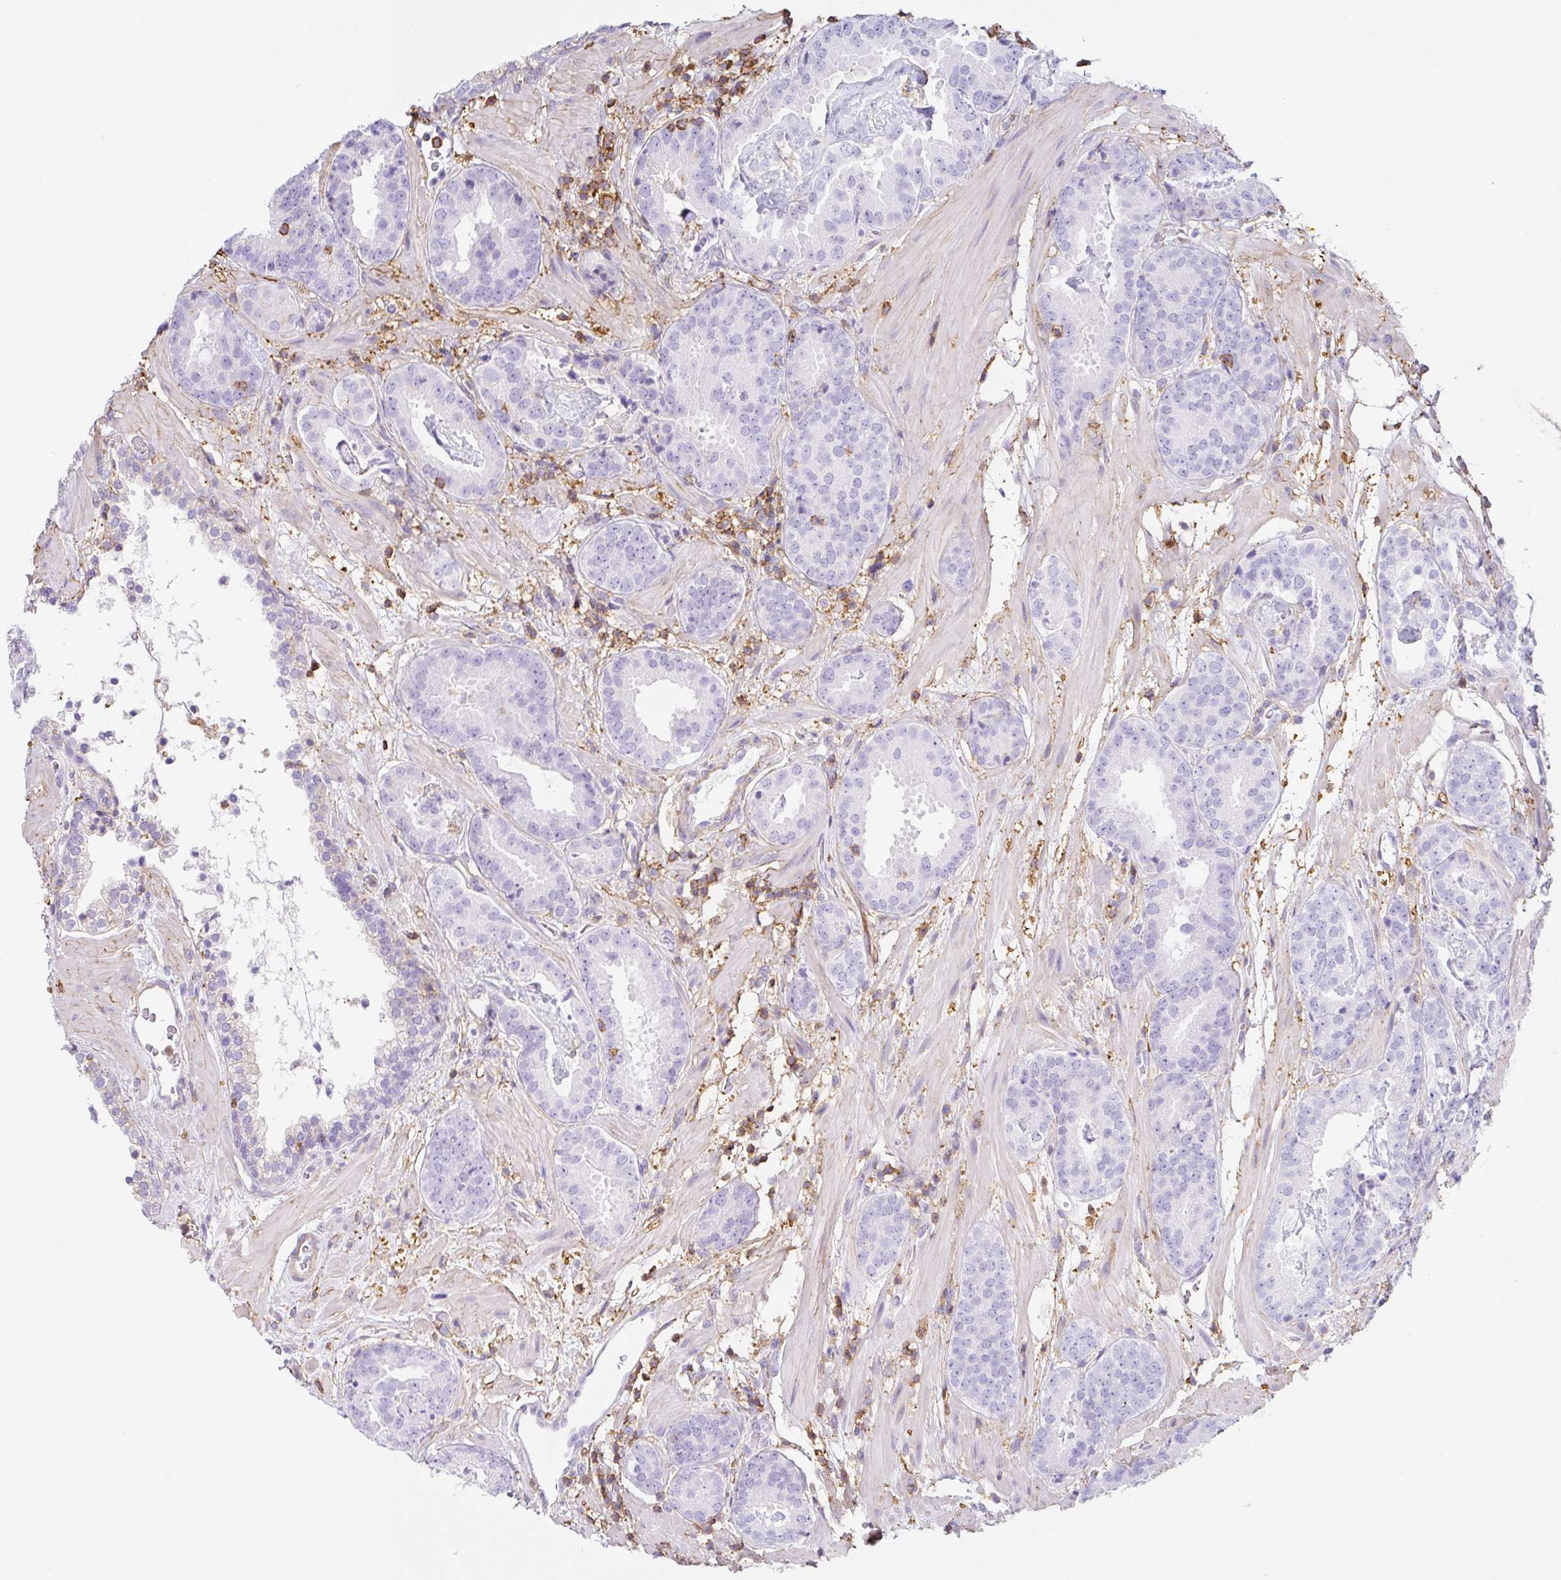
{"staining": {"intensity": "negative", "quantity": "none", "location": "none"}, "tissue": "prostate cancer", "cell_type": "Tumor cells", "image_type": "cancer", "snomed": [{"axis": "morphology", "description": "Adenocarcinoma, Low grade"}, {"axis": "topography", "description": "Prostate"}], "caption": "Protein analysis of prostate cancer exhibits no significant positivity in tumor cells. Nuclei are stained in blue.", "gene": "MTTP", "patient": {"sex": "male", "age": 62}}